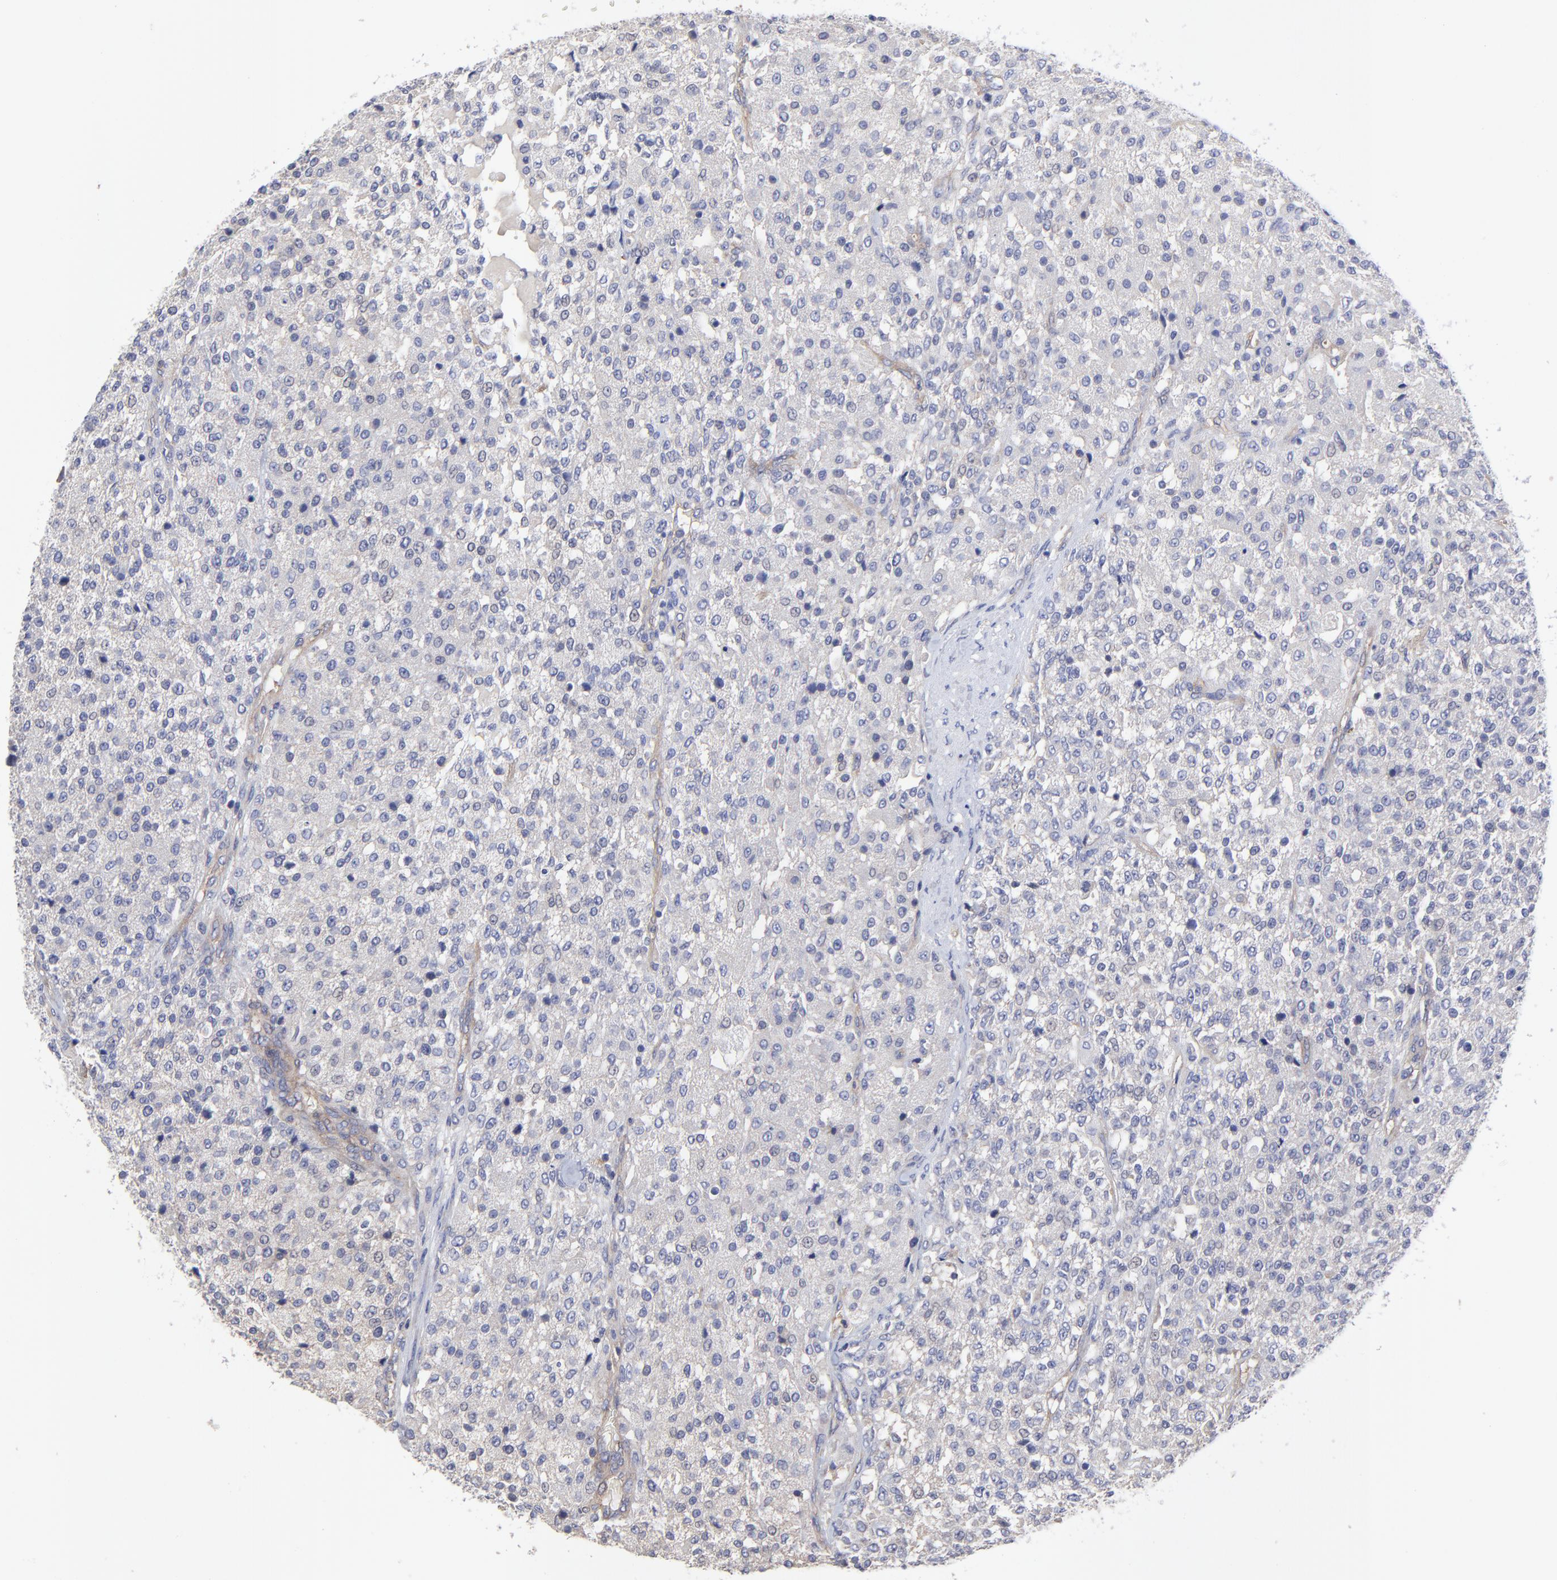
{"staining": {"intensity": "negative", "quantity": "none", "location": "none"}, "tissue": "testis cancer", "cell_type": "Tumor cells", "image_type": "cancer", "snomed": [{"axis": "morphology", "description": "Seminoma, NOS"}, {"axis": "topography", "description": "Testis"}], "caption": "Immunohistochemistry (IHC) micrograph of neoplastic tissue: human seminoma (testis) stained with DAB demonstrates no significant protein staining in tumor cells.", "gene": "SULF2", "patient": {"sex": "male", "age": 59}}